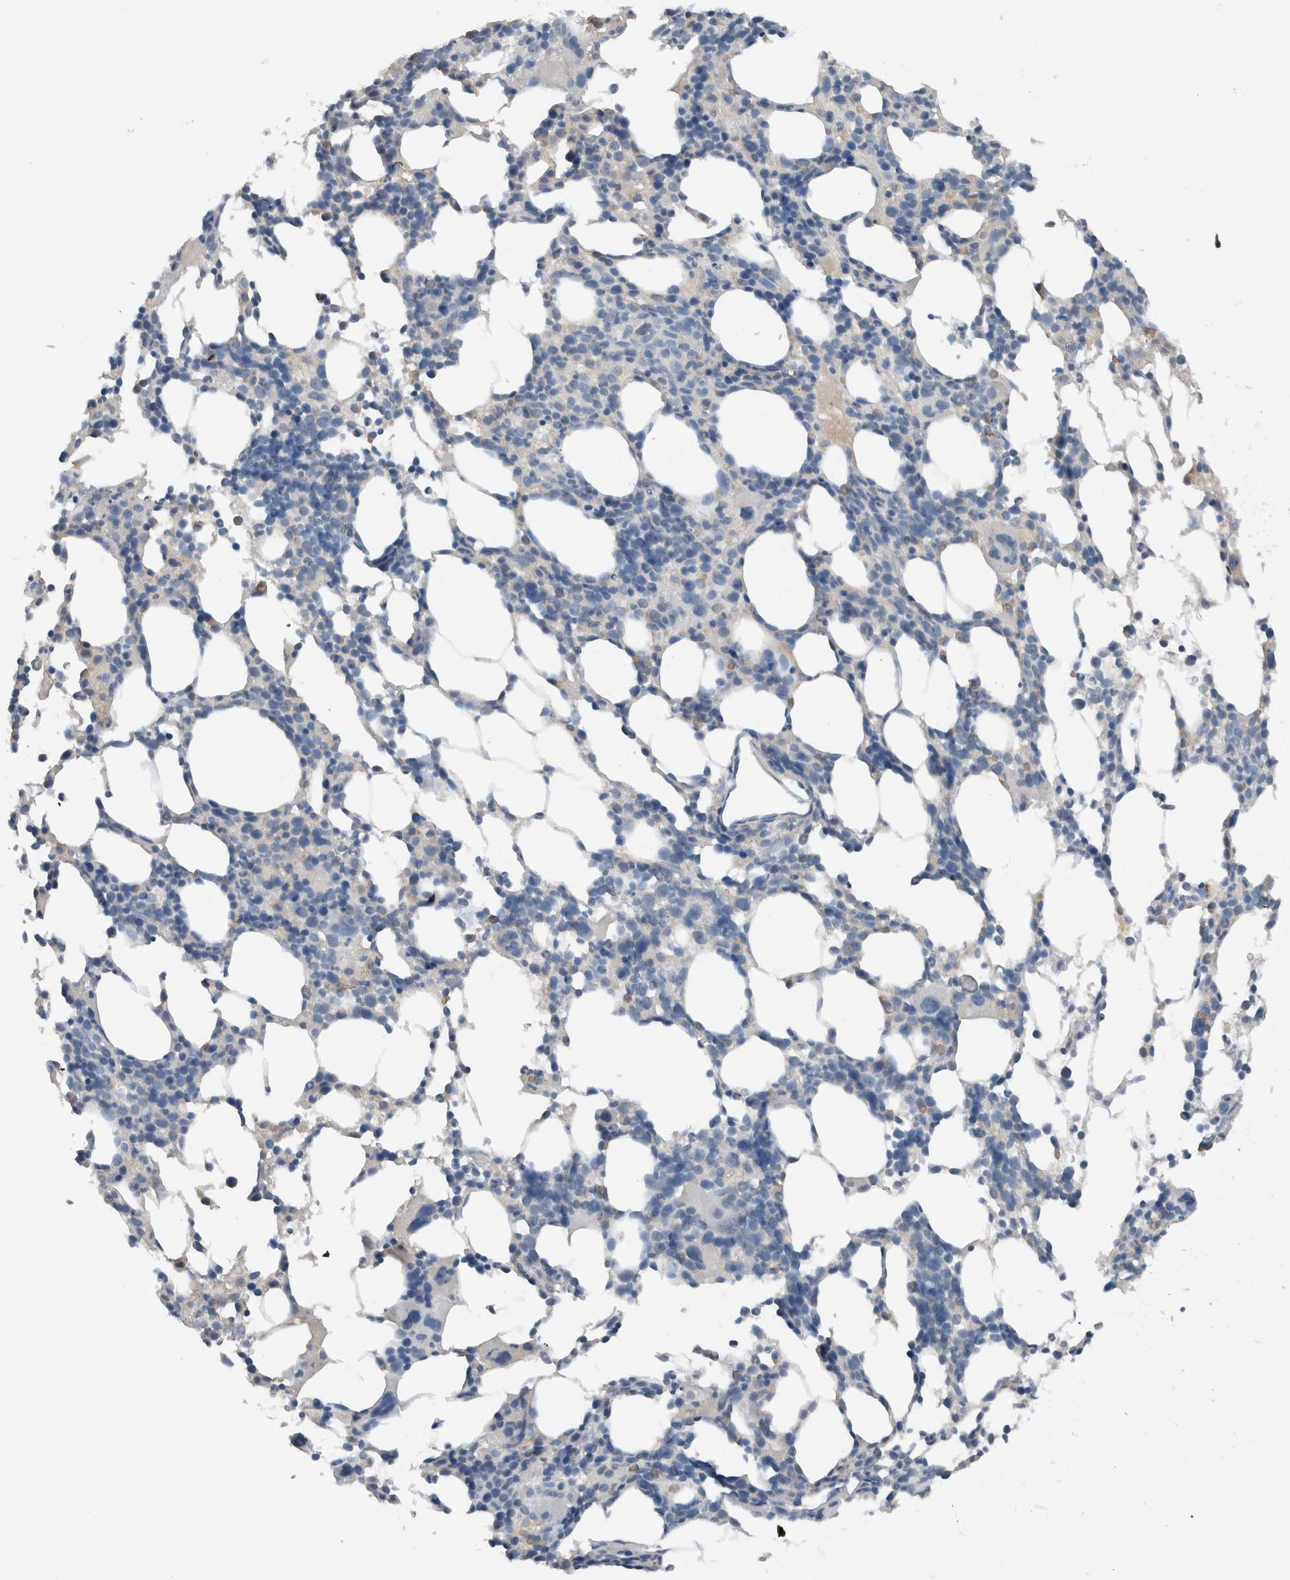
{"staining": {"intensity": "negative", "quantity": "none", "location": "none"}, "tissue": "bone marrow", "cell_type": "Hematopoietic cells", "image_type": "normal", "snomed": [{"axis": "morphology", "description": "Normal tissue, NOS"}, {"axis": "morphology", "description": "Inflammation, NOS"}, {"axis": "topography", "description": "Bone marrow"}], "caption": "Hematopoietic cells are negative for protein expression in unremarkable human bone marrow. The staining is performed using DAB brown chromogen with nuclei counter-stained in using hematoxylin.", "gene": "DUOX1", "patient": {"sex": "male", "age": 55}}